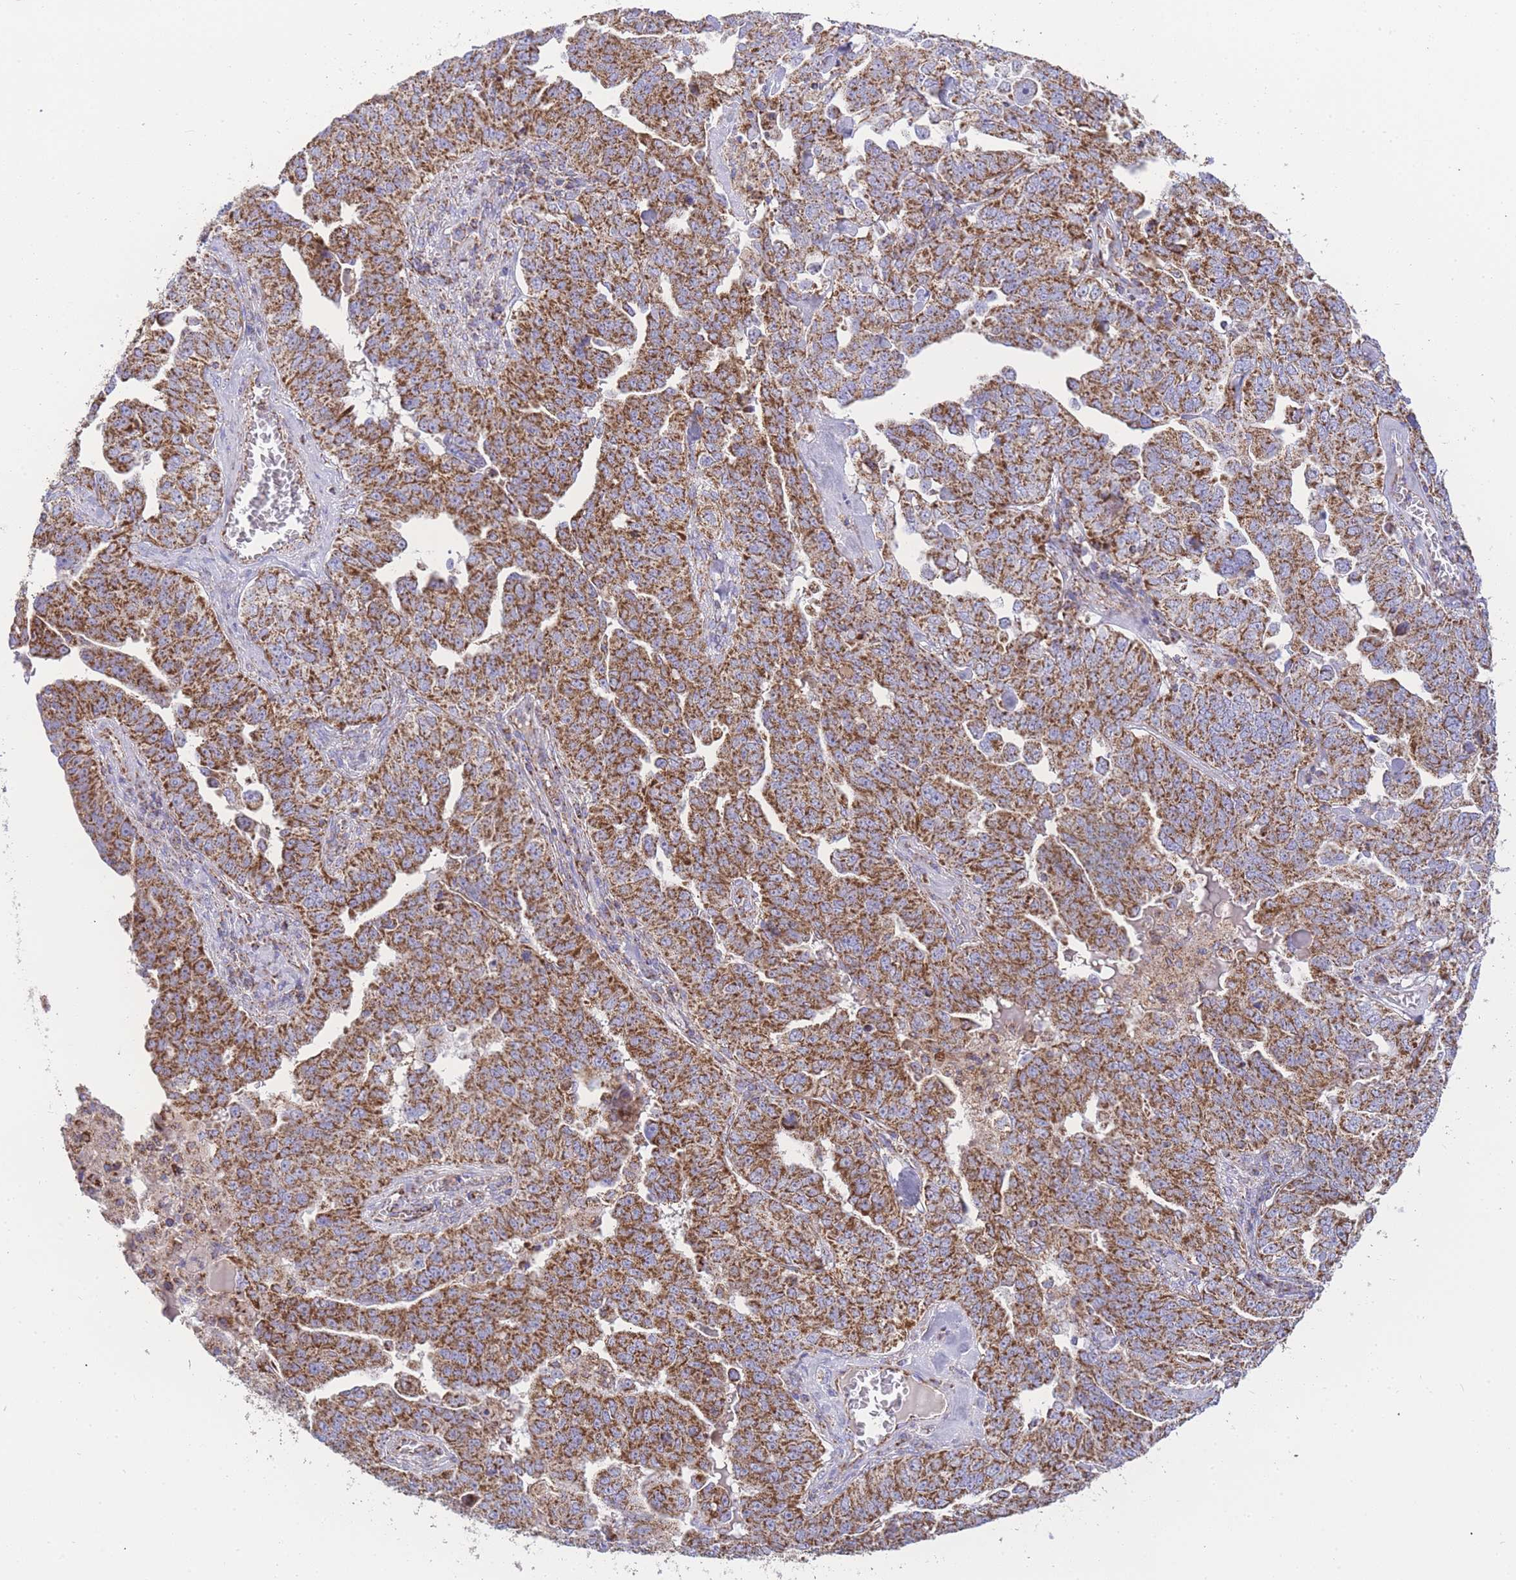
{"staining": {"intensity": "strong", "quantity": ">75%", "location": "cytoplasmic/membranous"}, "tissue": "ovarian cancer", "cell_type": "Tumor cells", "image_type": "cancer", "snomed": [{"axis": "morphology", "description": "Carcinoma, endometroid"}, {"axis": "topography", "description": "Ovary"}], "caption": "Immunohistochemical staining of human endometroid carcinoma (ovarian) displays high levels of strong cytoplasmic/membranous protein staining in about >75% of tumor cells.", "gene": "GSTM1", "patient": {"sex": "female", "age": 62}}